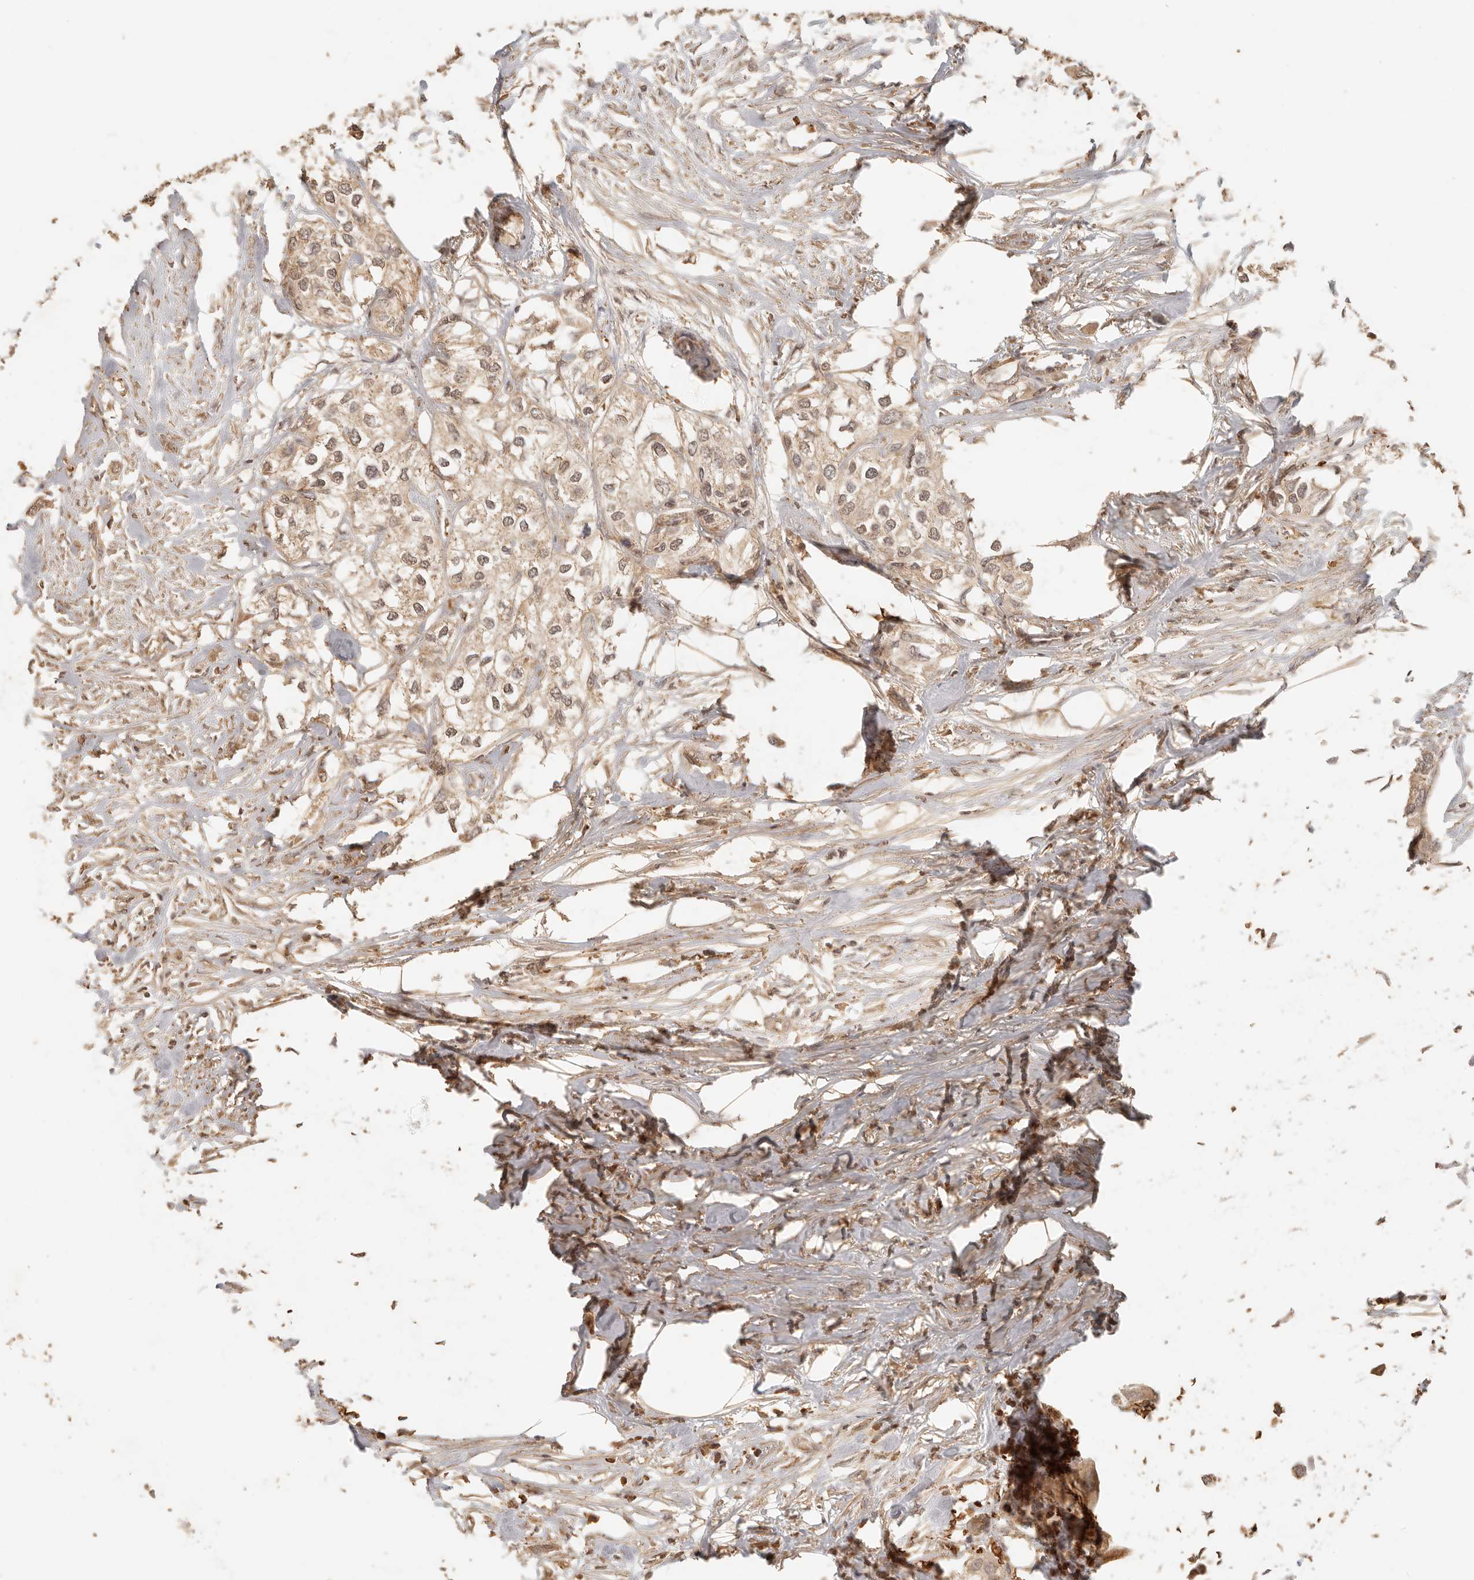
{"staining": {"intensity": "weak", "quantity": "25%-75%", "location": "cytoplasmic/membranous,nuclear"}, "tissue": "urothelial cancer", "cell_type": "Tumor cells", "image_type": "cancer", "snomed": [{"axis": "morphology", "description": "Urothelial carcinoma, High grade"}, {"axis": "topography", "description": "Urinary bladder"}], "caption": "Tumor cells exhibit low levels of weak cytoplasmic/membranous and nuclear expression in approximately 25%-75% of cells in urothelial cancer. (DAB = brown stain, brightfield microscopy at high magnification).", "gene": "INTS11", "patient": {"sex": "male", "age": 64}}